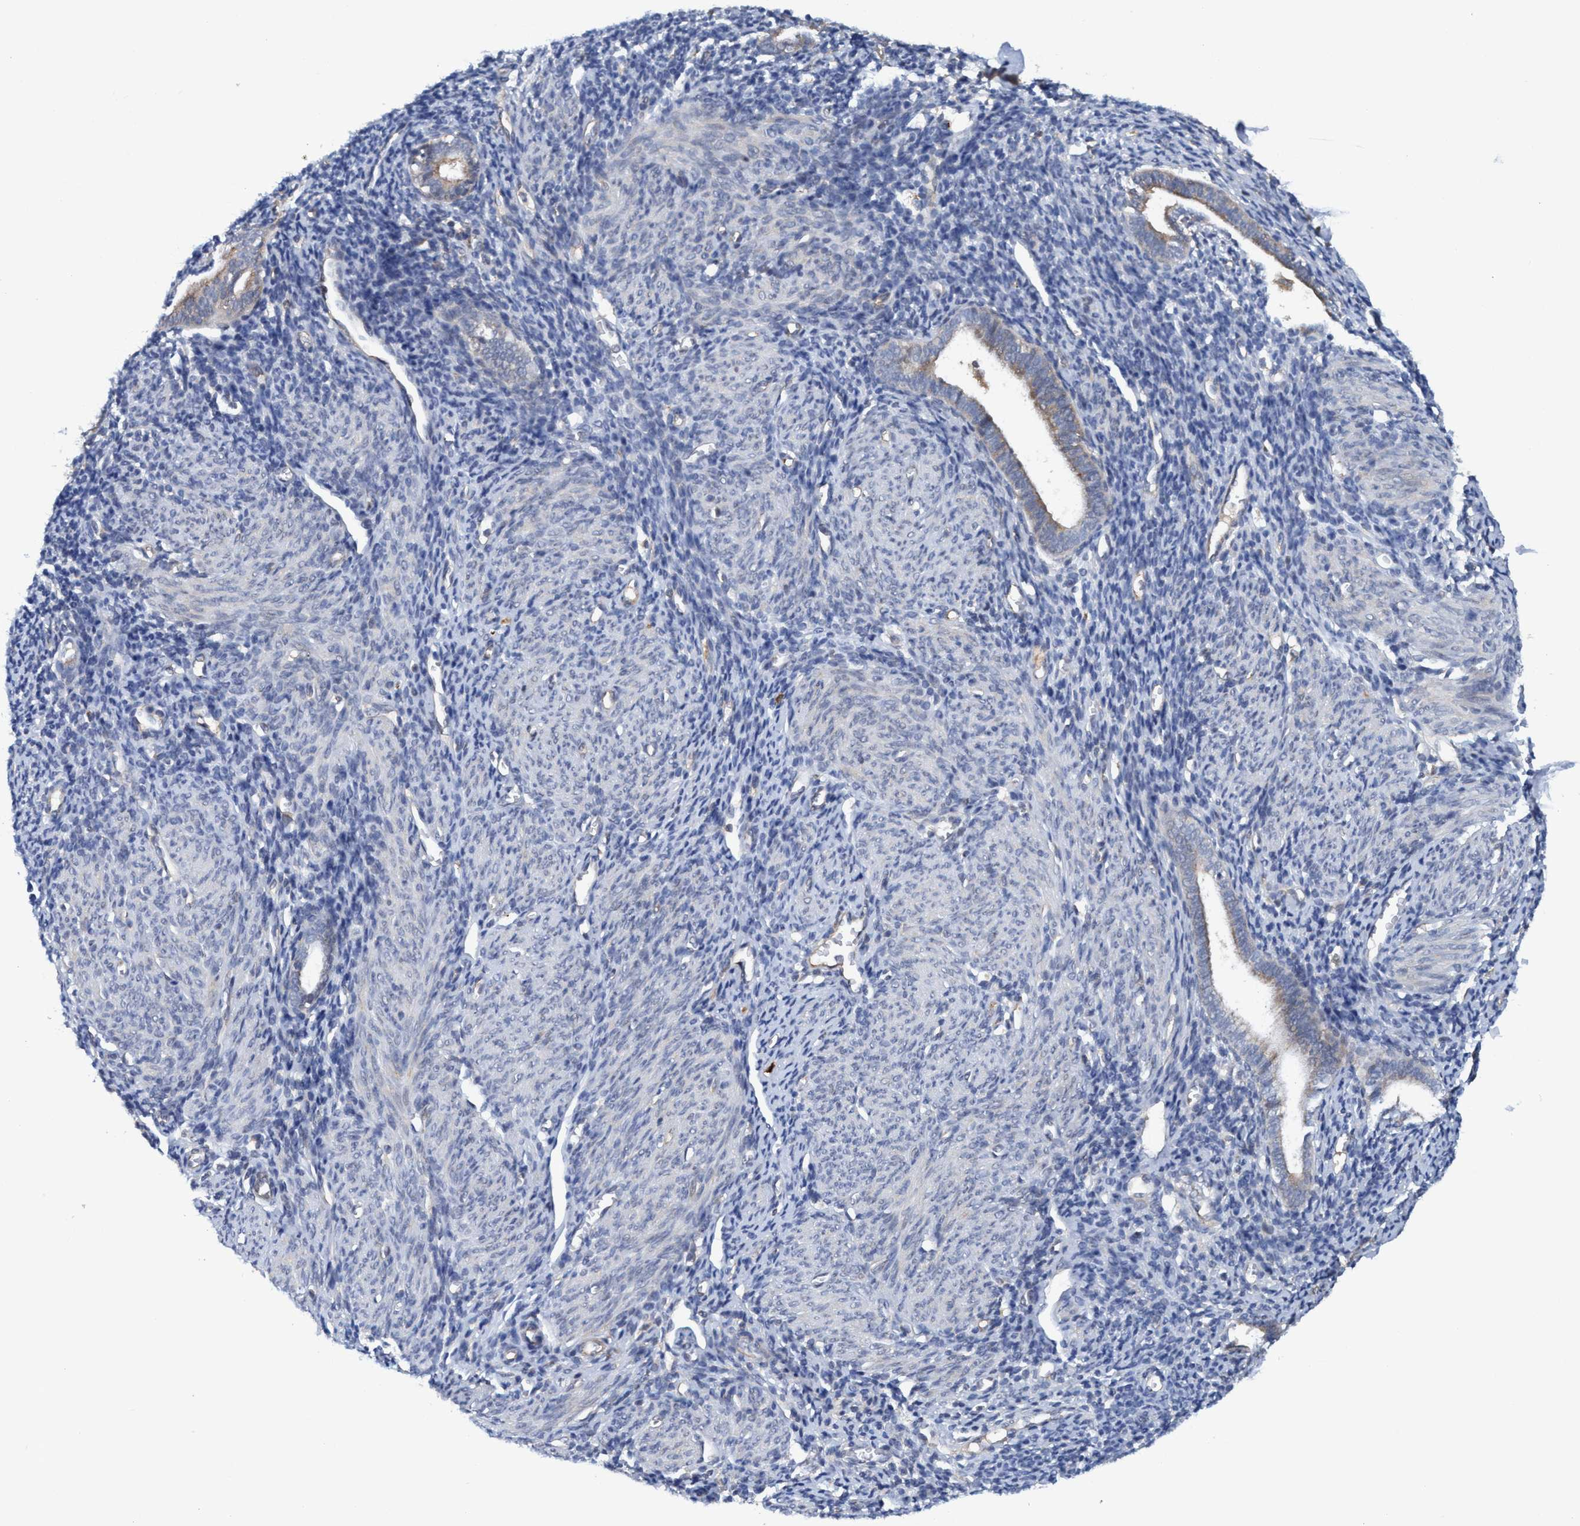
{"staining": {"intensity": "negative", "quantity": "none", "location": "none"}, "tissue": "endometrium", "cell_type": "Cells in endometrial stroma", "image_type": "normal", "snomed": [{"axis": "morphology", "description": "Normal tissue, NOS"}, {"axis": "morphology", "description": "Adenocarcinoma, NOS"}, {"axis": "topography", "description": "Endometrium"}], "caption": "Protein analysis of benign endometrium reveals no significant positivity in cells in endometrial stroma.", "gene": "TRIM65", "patient": {"sex": "female", "age": 57}}